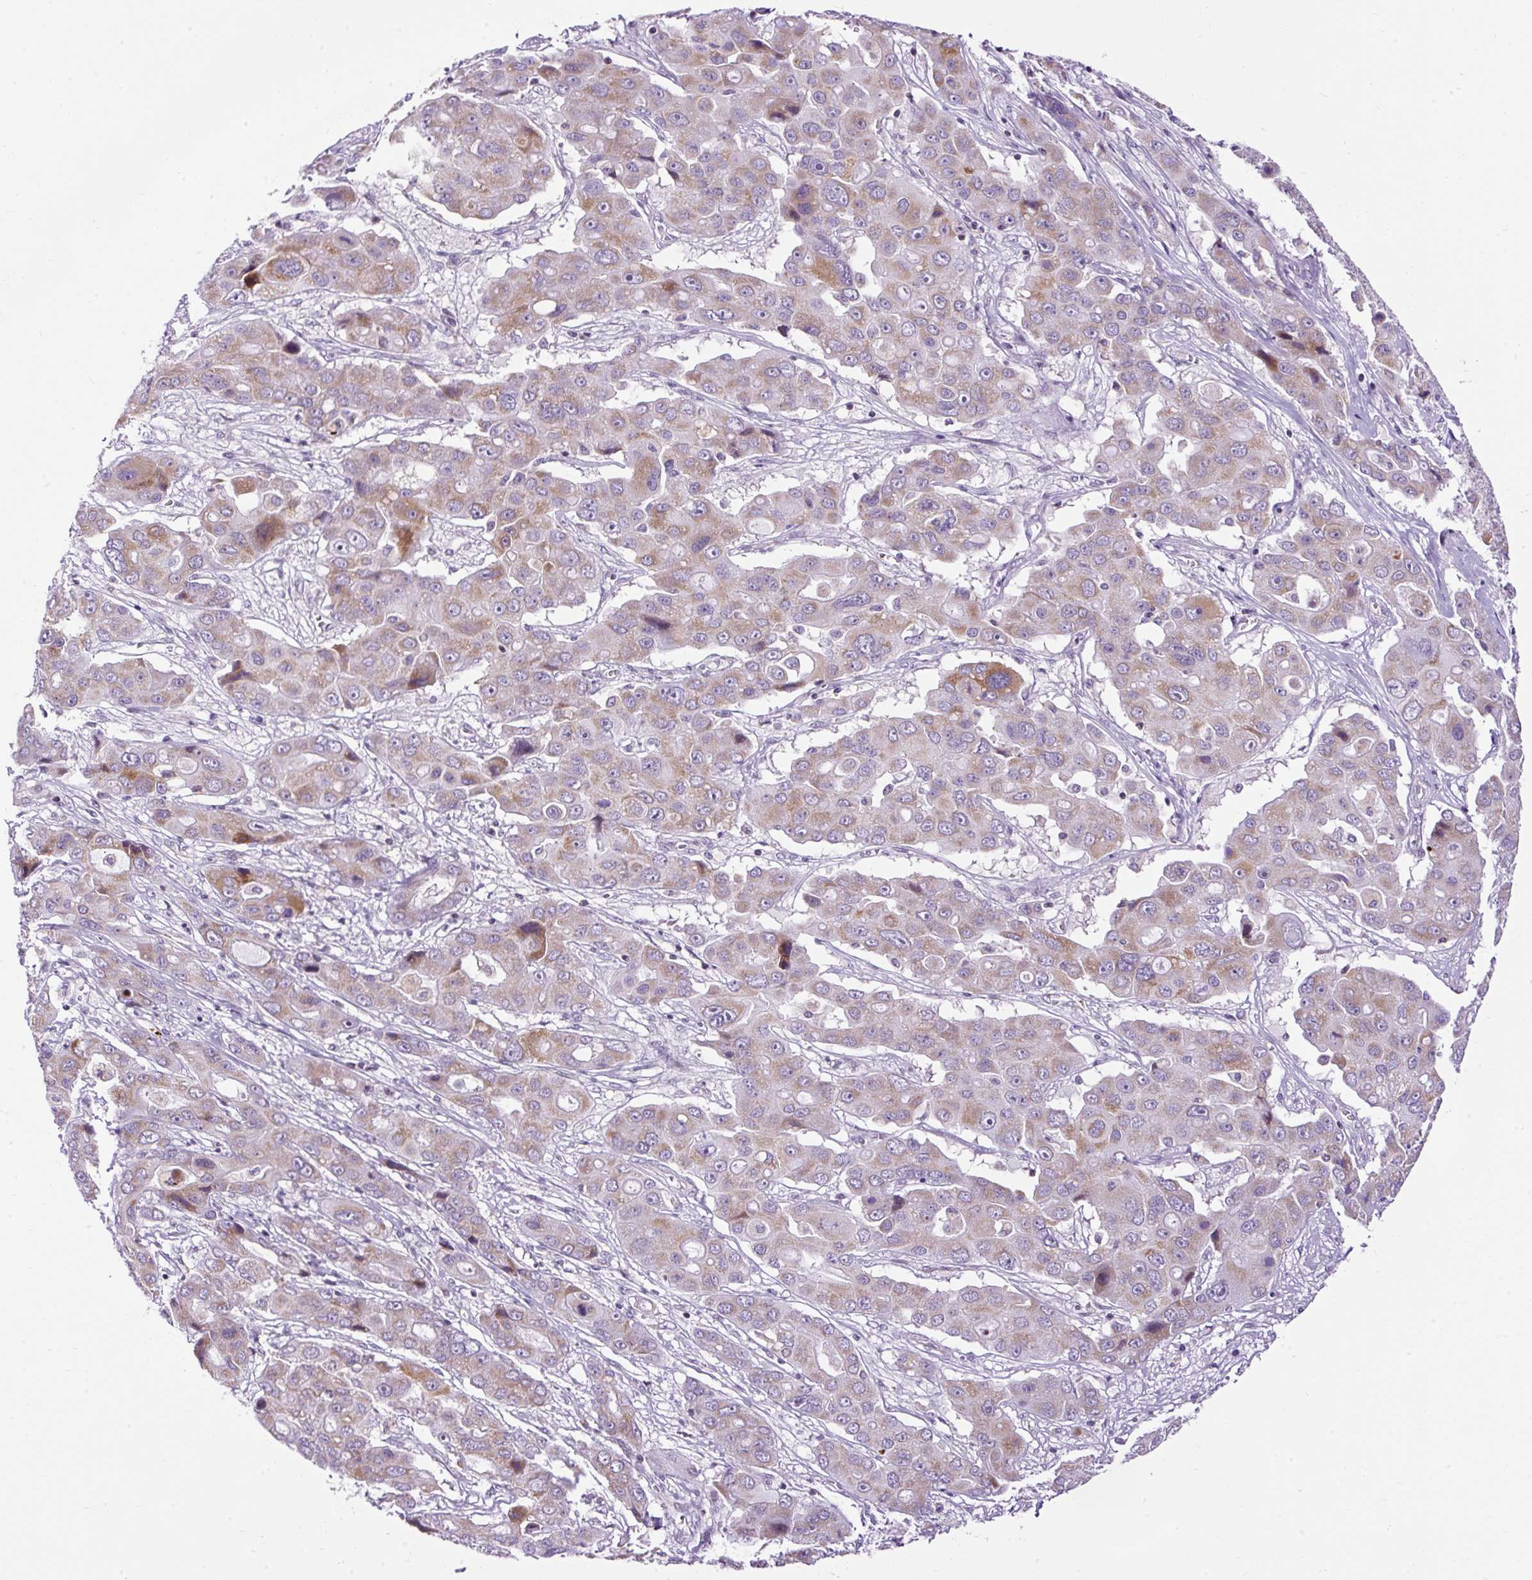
{"staining": {"intensity": "weak", "quantity": "25%-75%", "location": "cytoplasmic/membranous"}, "tissue": "liver cancer", "cell_type": "Tumor cells", "image_type": "cancer", "snomed": [{"axis": "morphology", "description": "Cholangiocarcinoma"}, {"axis": "topography", "description": "Liver"}], "caption": "IHC of liver cholangiocarcinoma displays low levels of weak cytoplasmic/membranous staining in approximately 25%-75% of tumor cells. IHC stains the protein of interest in brown and the nuclei are stained blue.", "gene": "FMC1", "patient": {"sex": "male", "age": 67}}